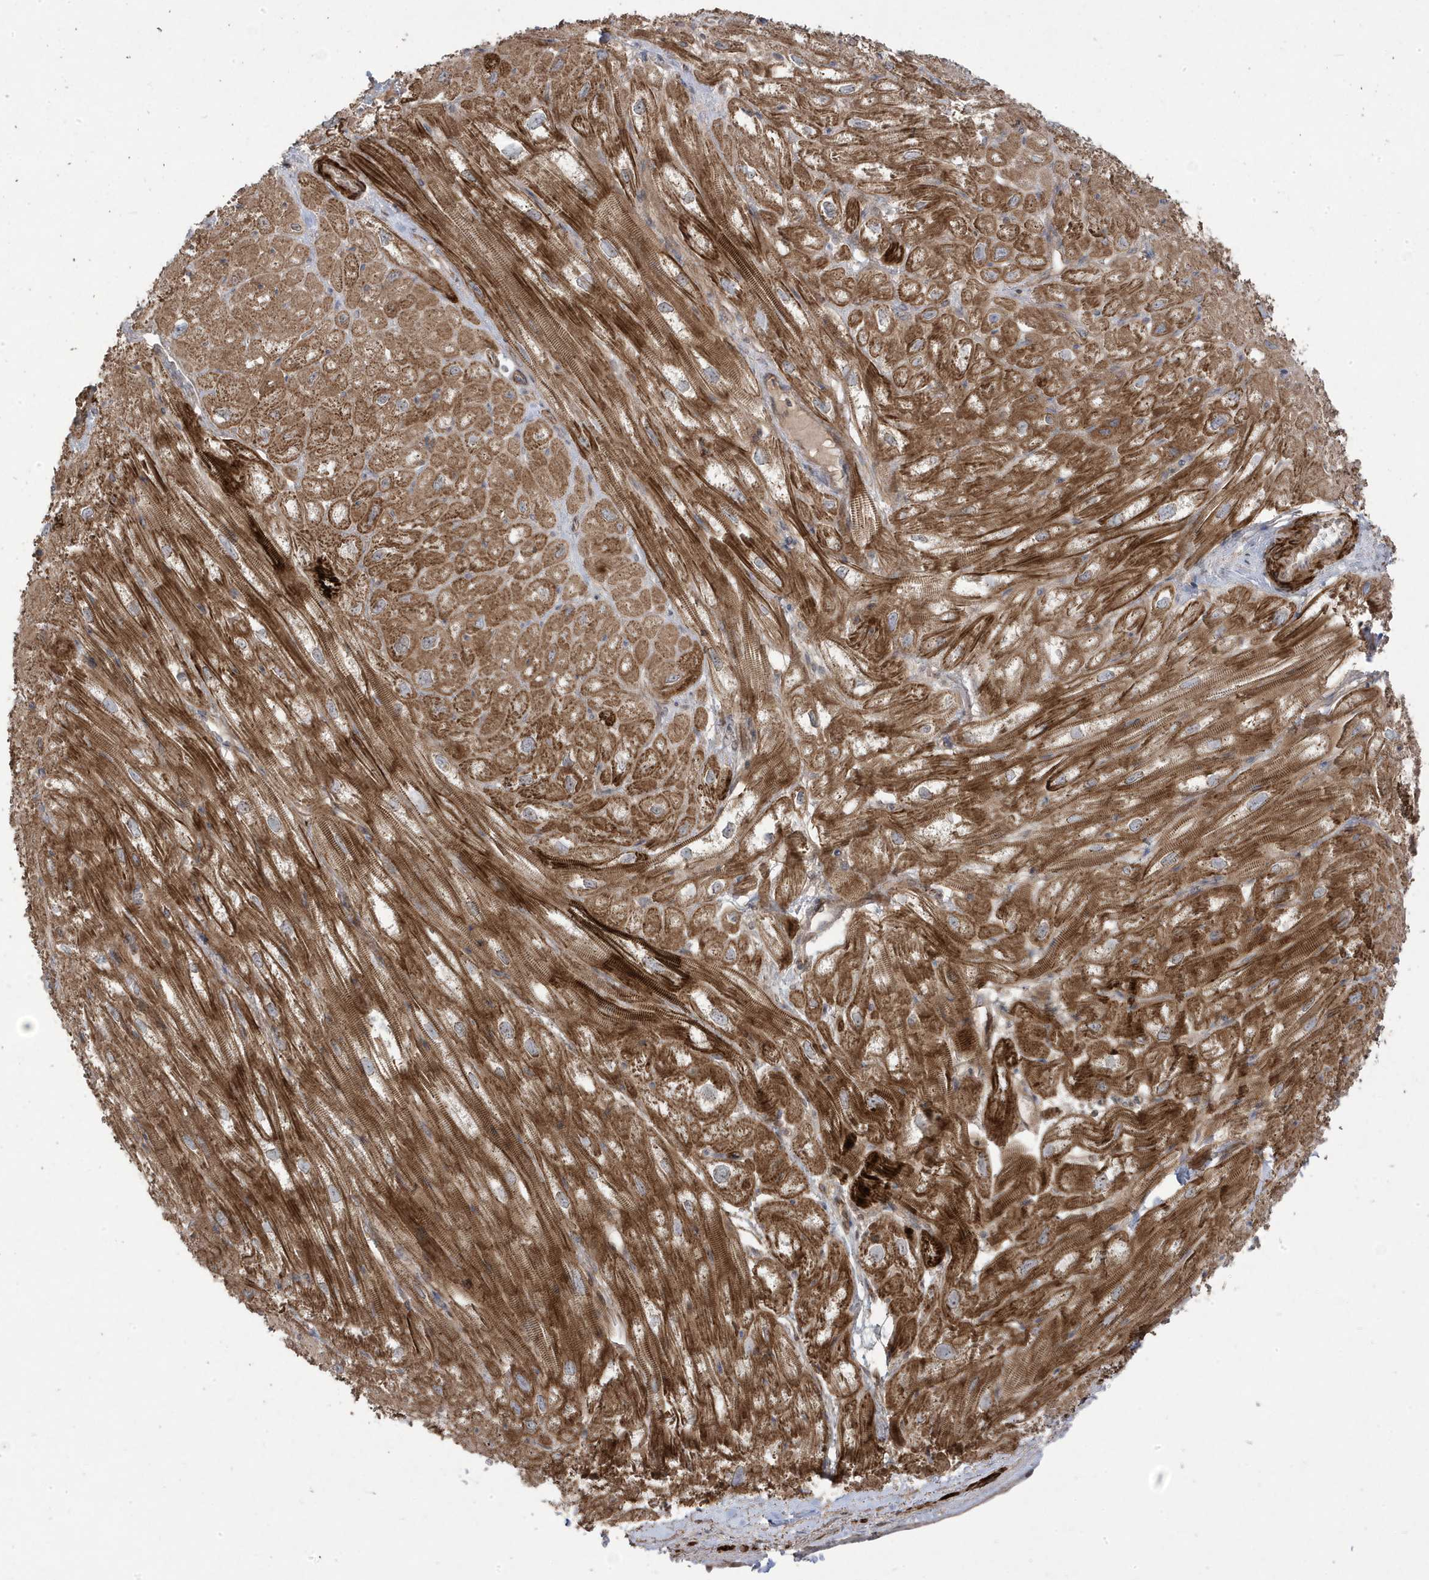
{"staining": {"intensity": "strong", "quantity": ">75%", "location": "cytoplasmic/membranous"}, "tissue": "heart muscle", "cell_type": "Cardiomyocytes", "image_type": "normal", "snomed": [{"axis": "morphology", "description": "Normal tissue, NOS"}, {"axis": "topography", "description": "Heart"}], "caption": "A brown stain labels strong cytoplasmic/membranous expression of a protein in cardiomyocytes of unremarkable heart muscle. The staining is performed using DAB brown chromogen to label protein expression. The nuclei are counter-stained blue using hematoxylin.", "gene": "CETN3", "patient": {"sex": "male", "age": 50}}